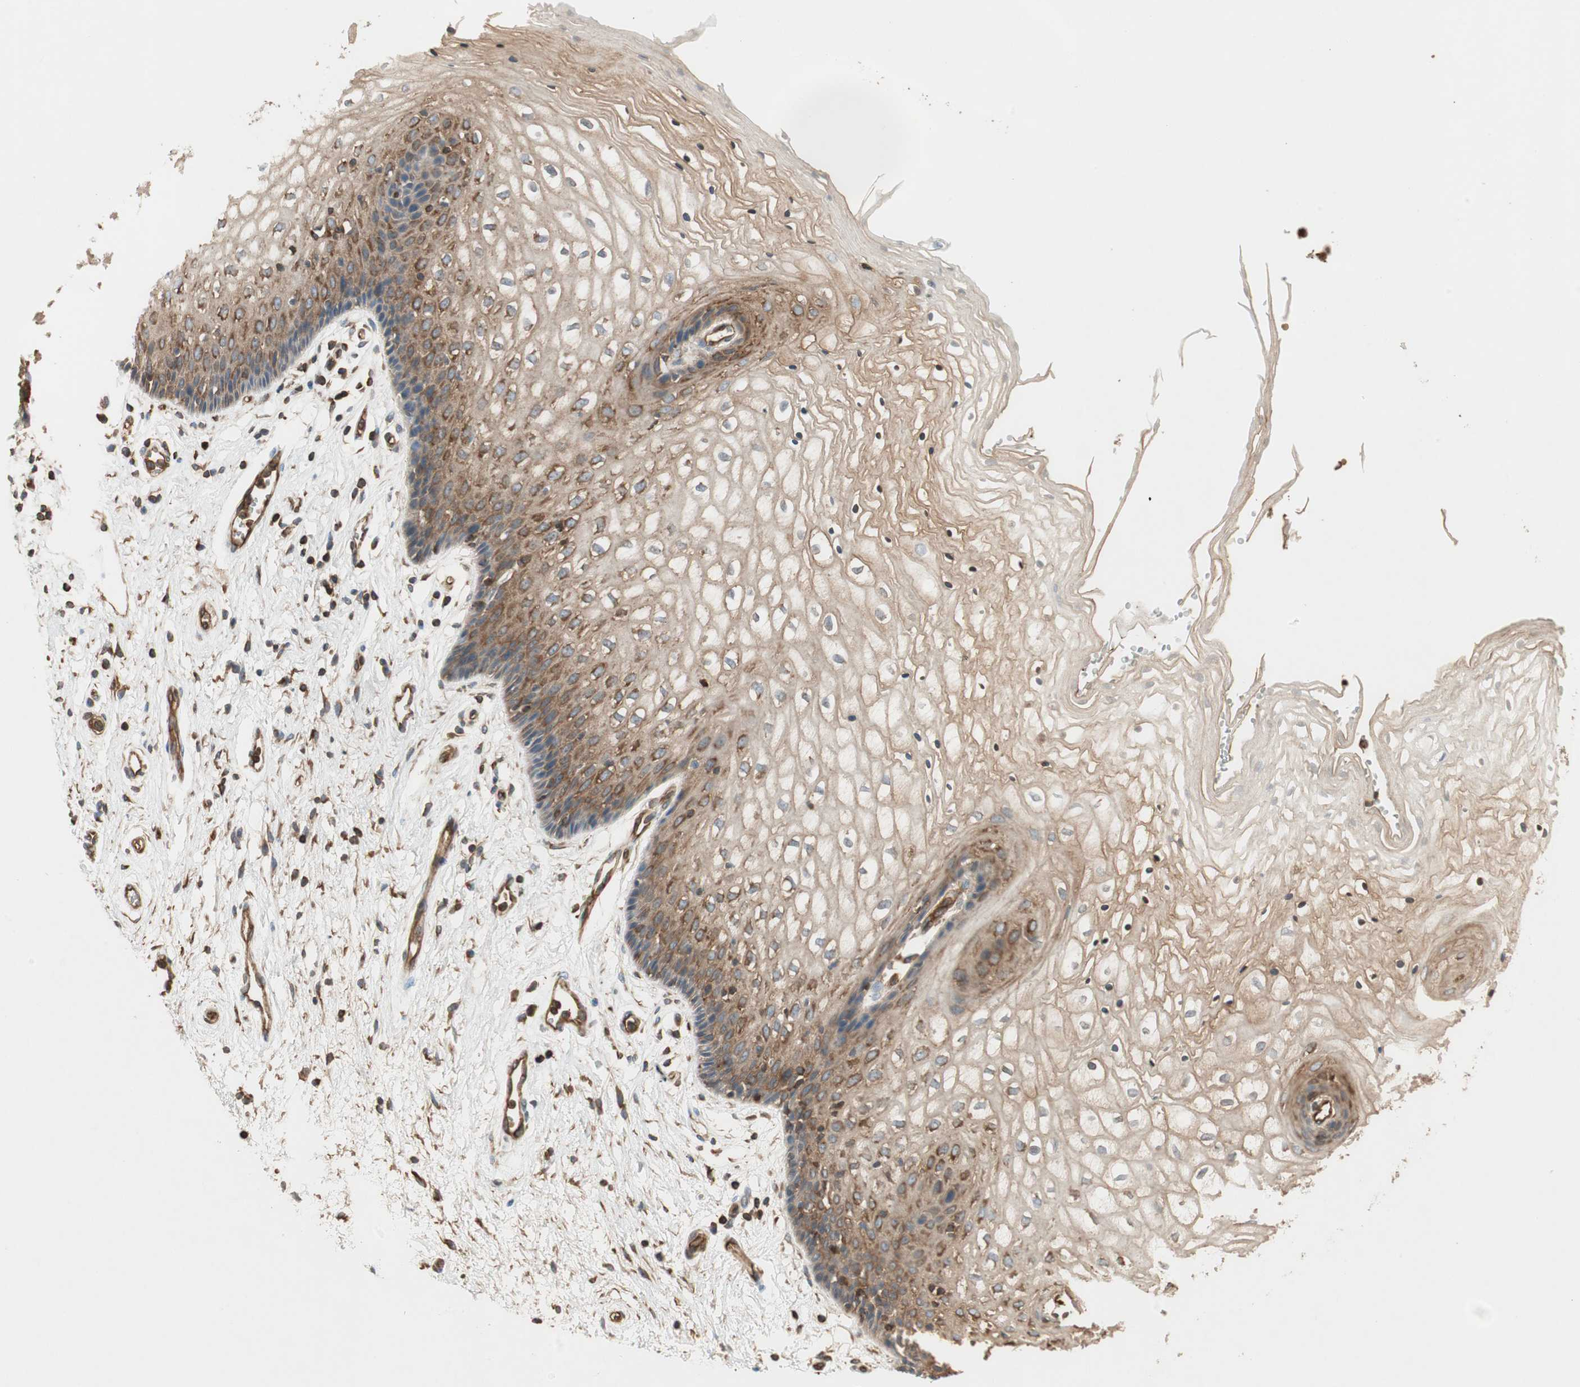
{"staining": {"intensity": "moderate", "quantity": "25%-75%", "location": "cytoplasmic/membranous"}, "tissue": "vagina", "cell_type": "Squamous epithelial cells", "image_type": "normal", "snomed": [{"axis": "morphology", "description": "Normal tissue, NOS"}, {"axis": "topography", "description": "Vagina"}], "caption": "The photomicrograph shows immunohistochemical staining of normal vagina. There is moderate cytoplasmic/membranous positivity is appreciated in about 25%-75% of squamous epithelial cells.", "gene": "TCP11L1", "patient": {"sex": "female", "age": 34}}